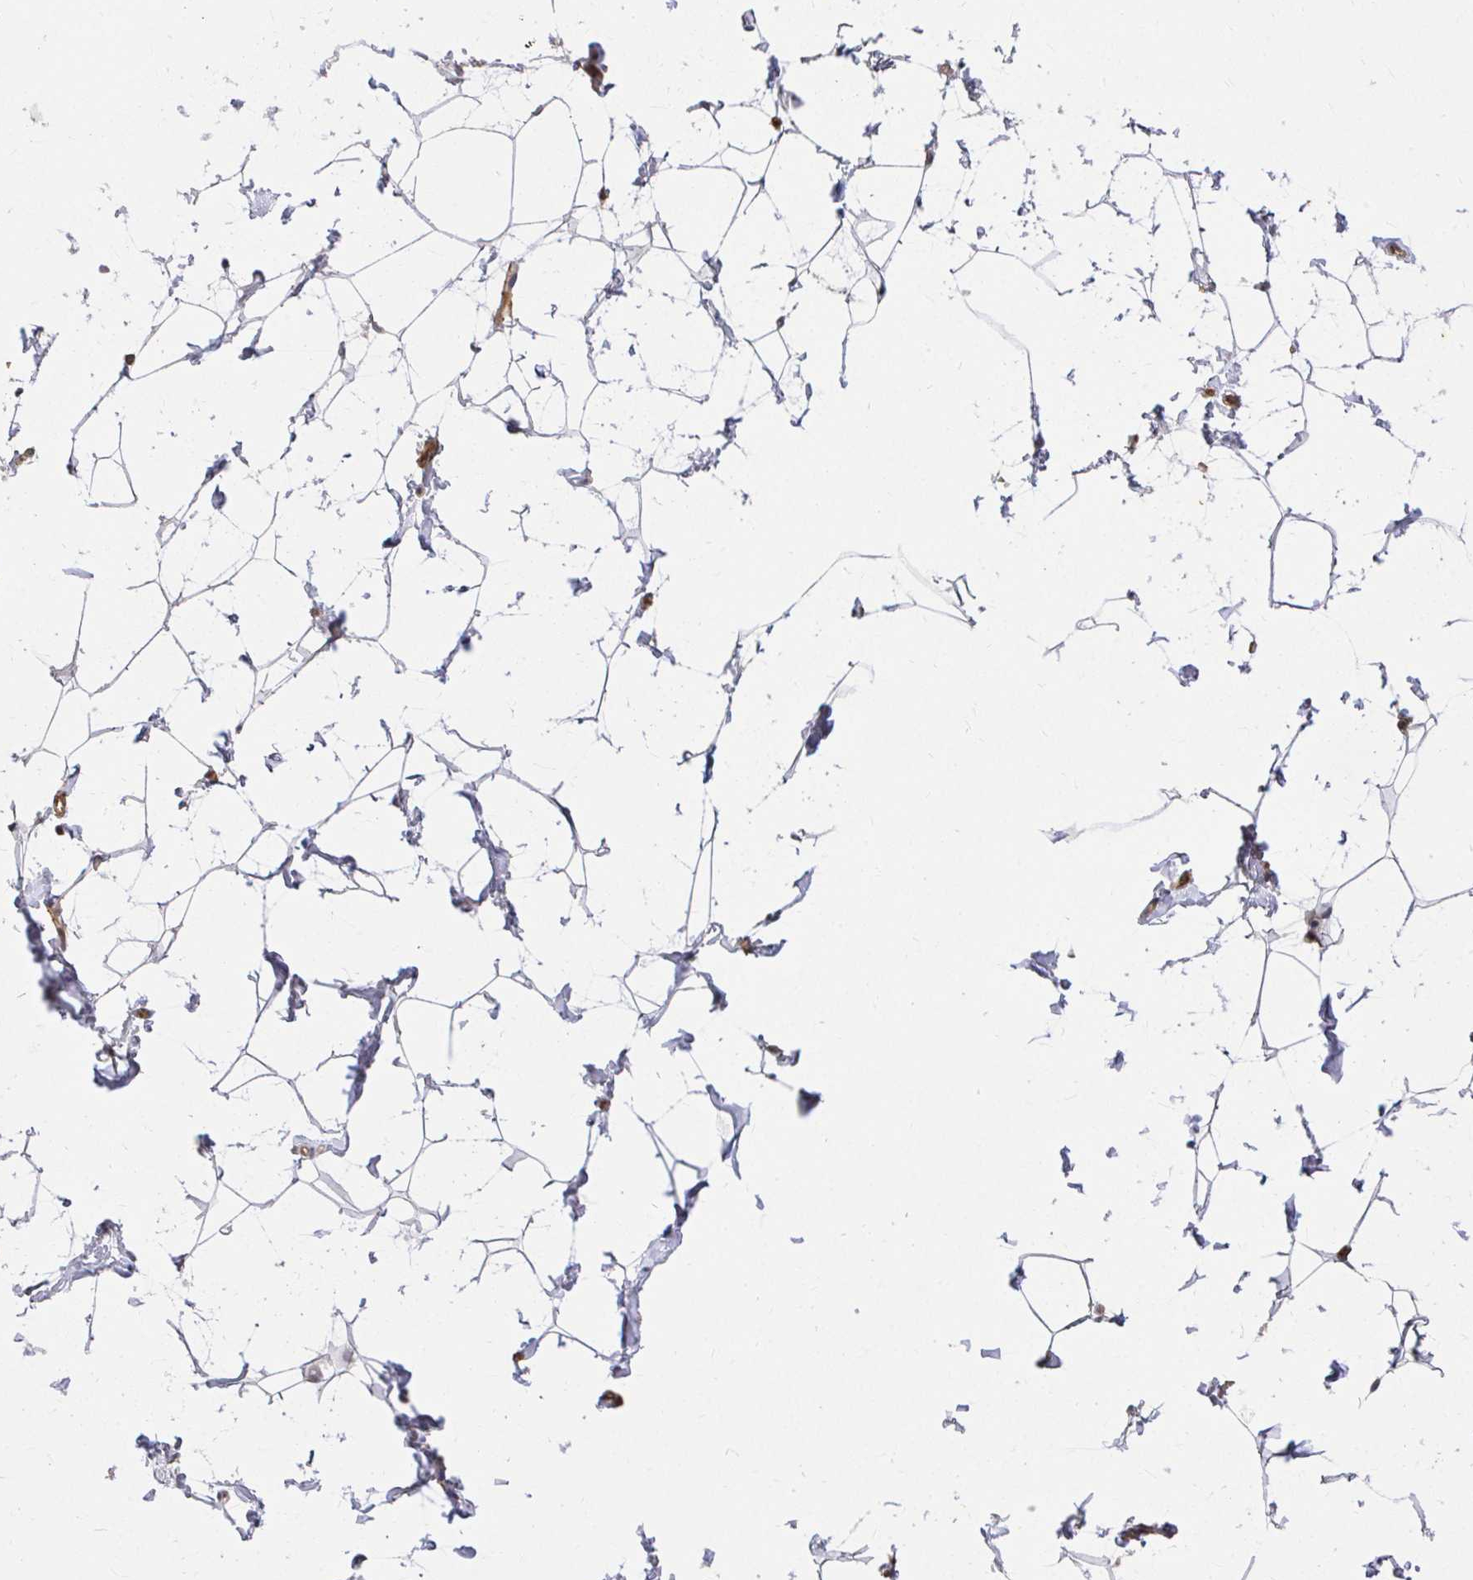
{"staining": {"intensity": "negative", "quantity": "none", "location": "none"}, "tissue": "breast", "cell_type": "Adipocytes", "image_type": "normal", "snomed": [{"axis": "morphology", "description": "Normal tissue, NOS"}, {"axis": "topography", "description": "Breast"}], "caption": "This micrograph is of normal breast stained with immunohistochemistry (IHC) to label a protein in brown with the nuclei are counter-stained blue. There is no expression in adipocytes. (DAB immunohistochemistry (IHC), high magnification).", "gene": "ANK3", "patient": {"sex": "female", "age": 32}}